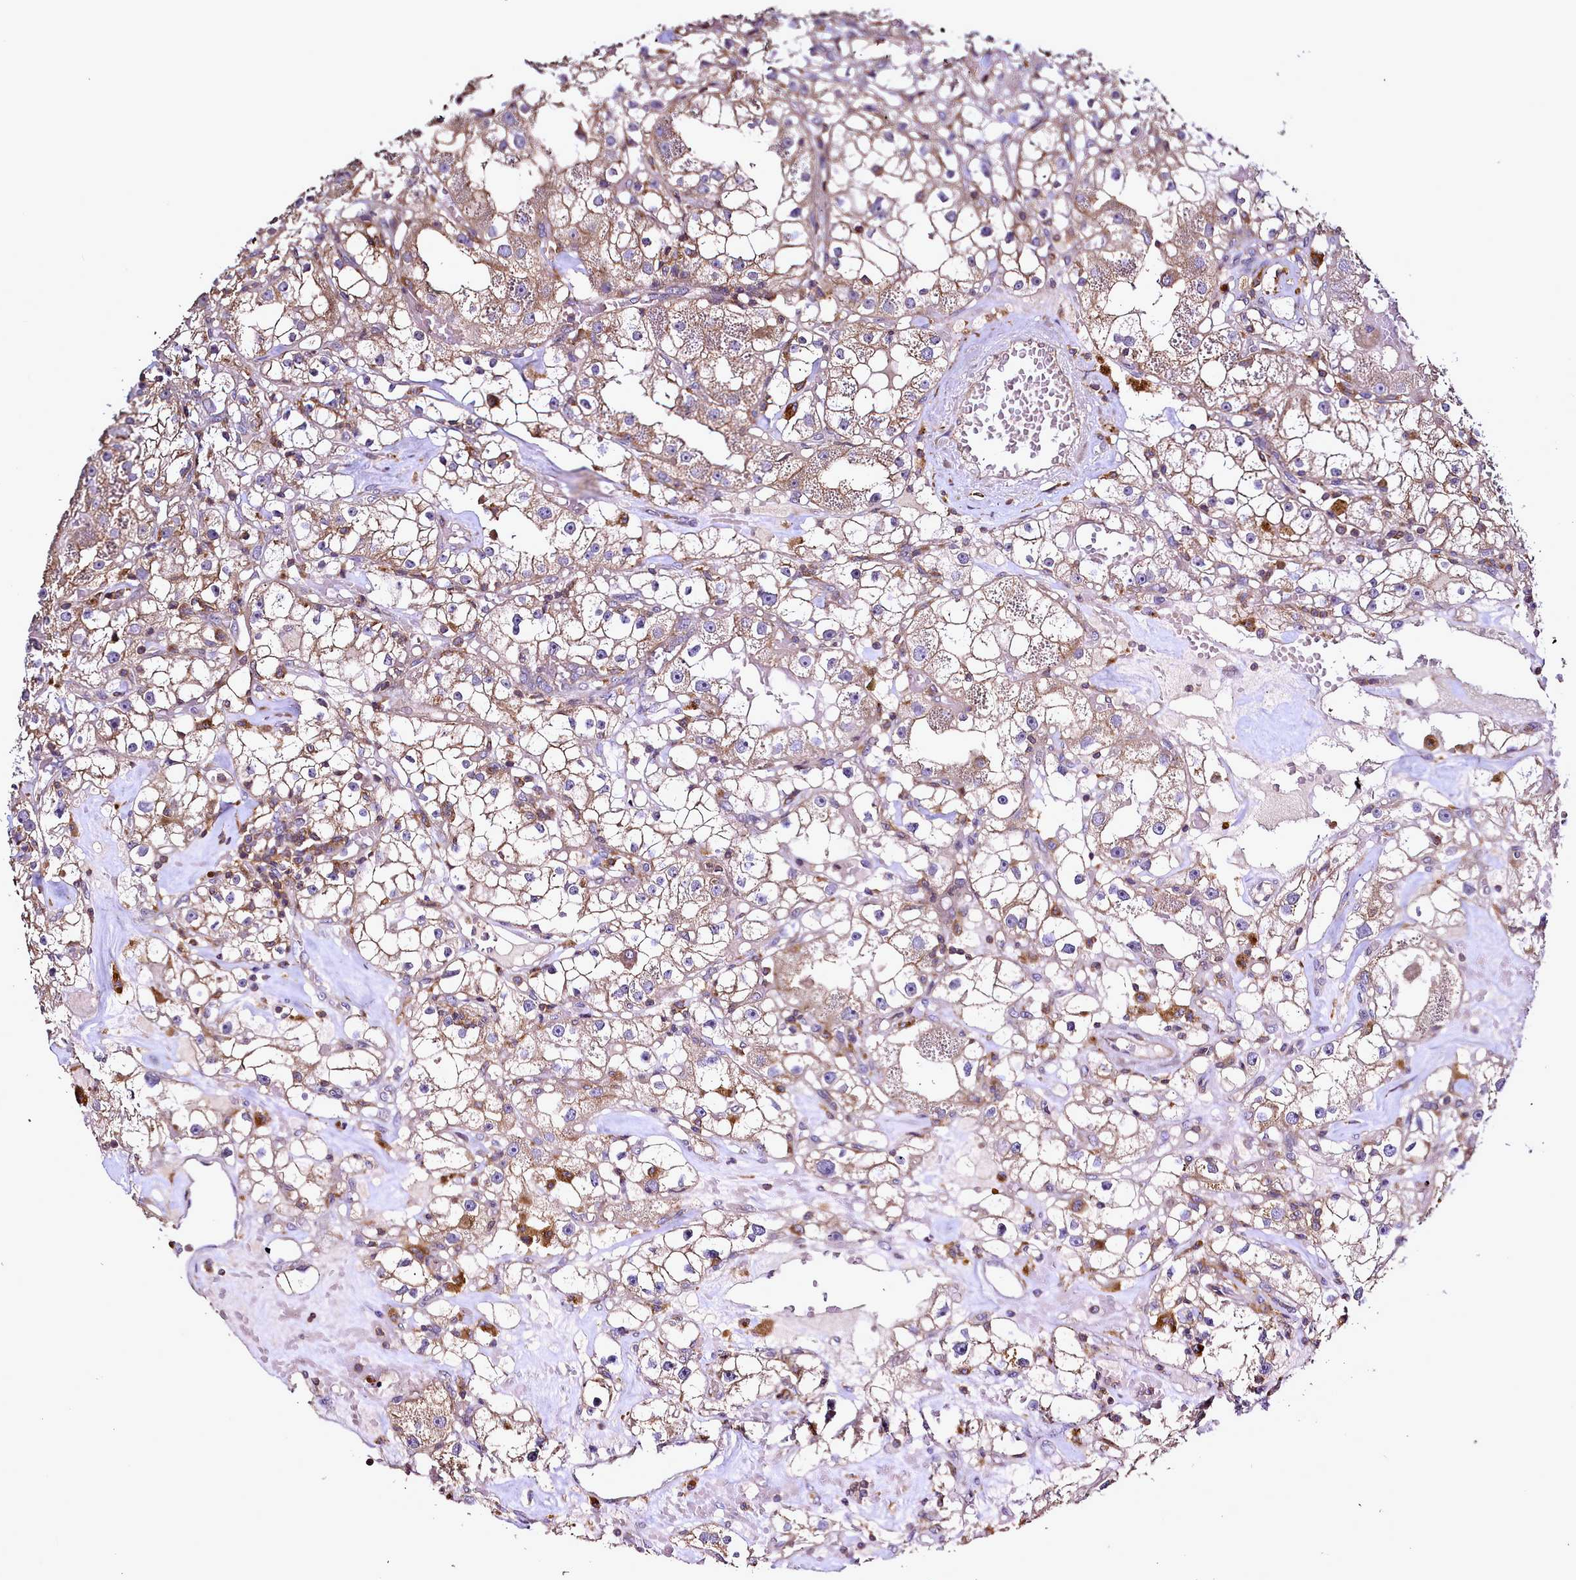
{"staining": {"intensity": "weak", "quantity": "25%-75%", "location": "cytoplasmic/membranous"}, "tissue": "renal cancer", "cell_type": "Tumor cells", "image_type": "cancer", "snomed": [{"axis": "morphology", "description": "Adenocarcinoma, NOS"}, {"axis": "topography", "description": "Kidney"}], "caption": "Human renal adenocarcinoma stained with a protein marker demonstrates weak staining in tumor cells.", "gene": "NCKAP1L", "patient": {"sex": "male", "age": 56}}